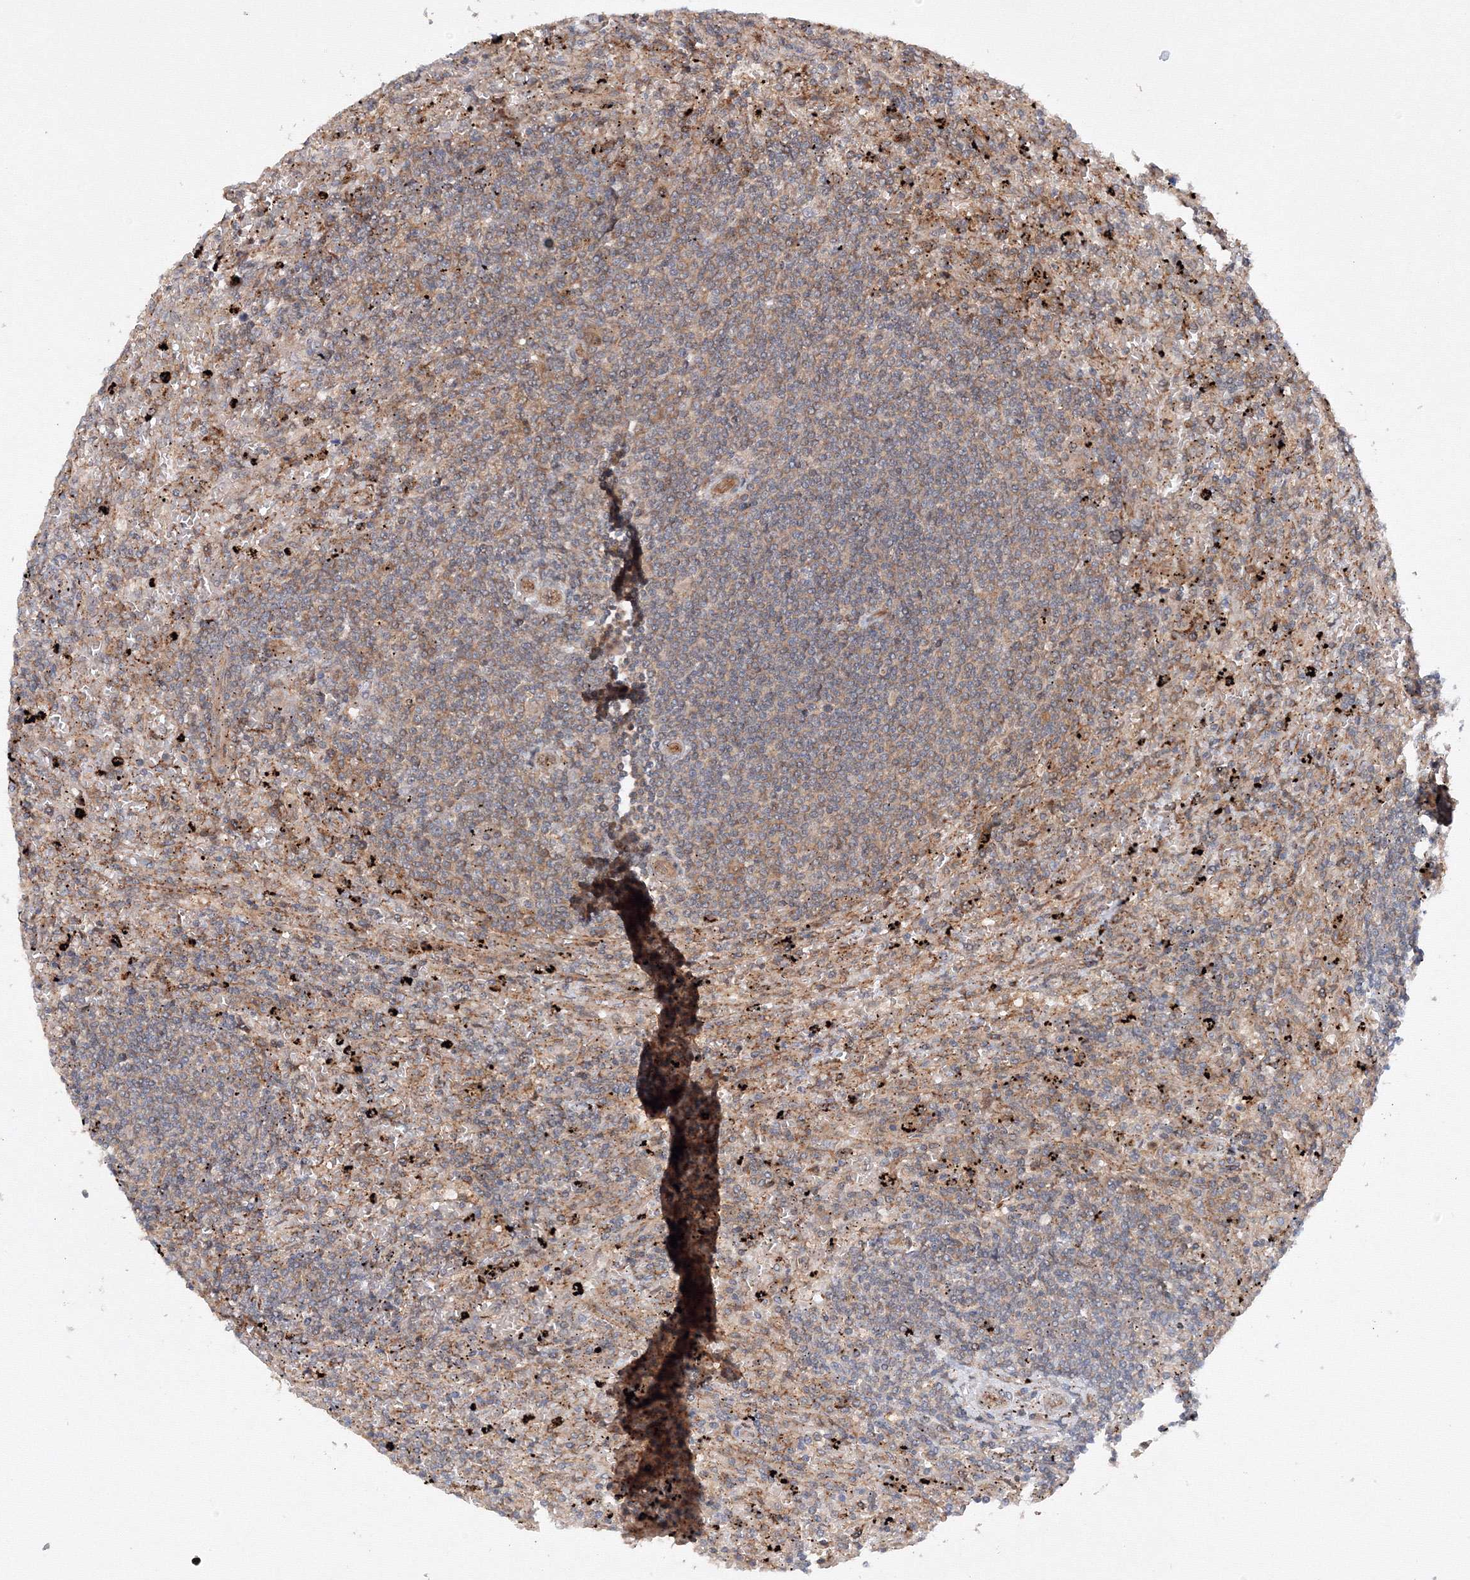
{"staining": {"intensity": "negative", "quantity": "none", "location": "none"}, "tissue": "lymphoma", "cell_type": "Tumor cells", "image_type": "cancer", "snomed": [{"axis": "morphology", "description": "Malignant lymphoma, non-Hodgkin's type, Low grade"}, {"axis": "topography", "description": "Spleen"}], "caption": "High power microscopy photomicrograph of an IHC photomicrograph of lymphoma, revealing no significant positivity in tumor cells.", "gene": "DCTD", "patient": {"sex": "male", "age": 76}}